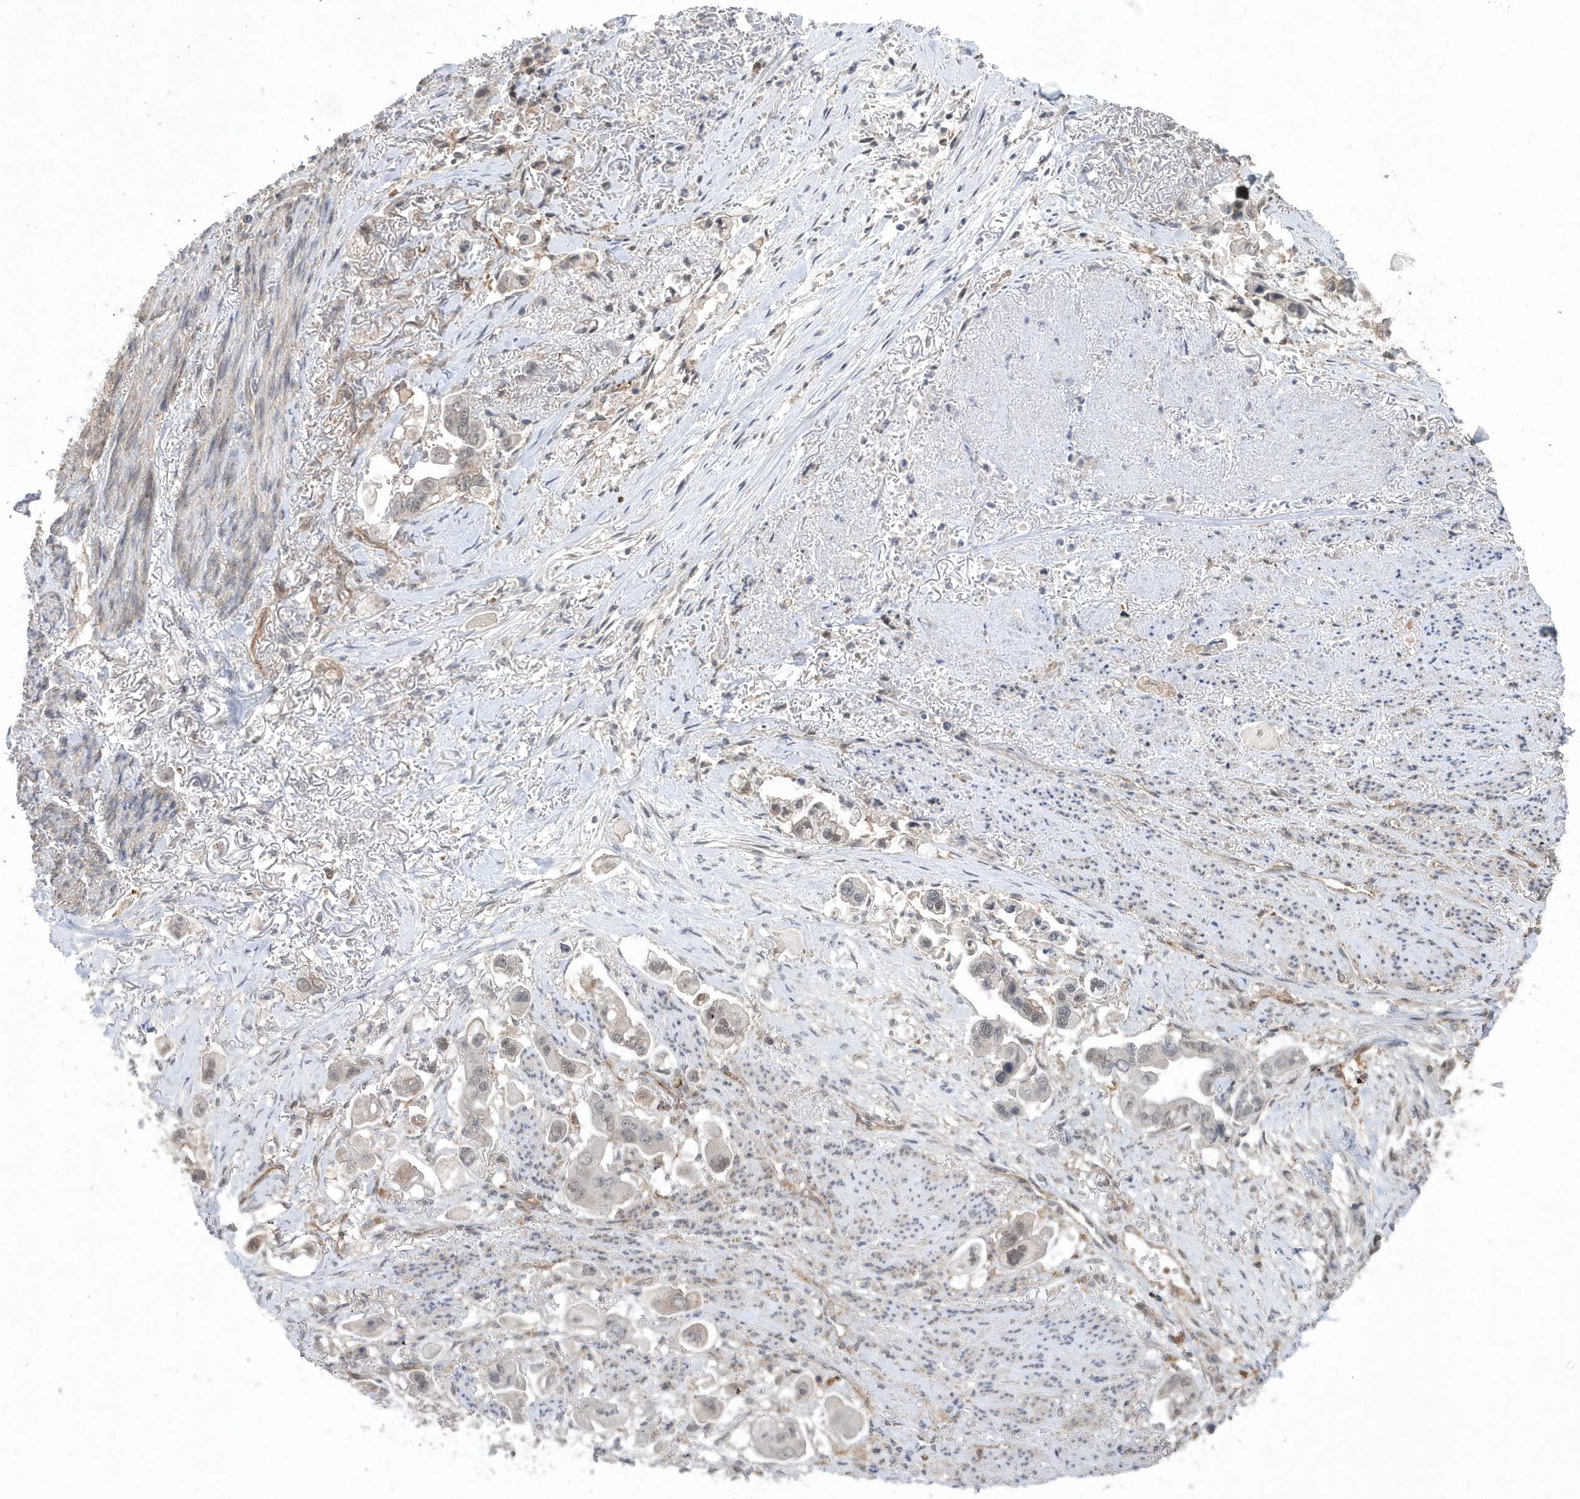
{"staining": {"intensity": "weak", "quantity": "<25%", "location": "cytoplasmic/membranous"}, "tissue": "stomach cancer", "cell_type": "Tumor cells", "image_type": "cancer", "snomed": [{"axis": "morphology", "description": "Adenocarcinoma, NOS"}, {"axis": "topography", "description": "Stomach"}], "caption": "A high-resolution histopathology image shows immunohistochemistry staining of stomach cancer (adenocarcinoma), which displays no significant staining in tumor cells.", "gene": "CRIP3", "patient": {"sex": "male", "age": 62}}